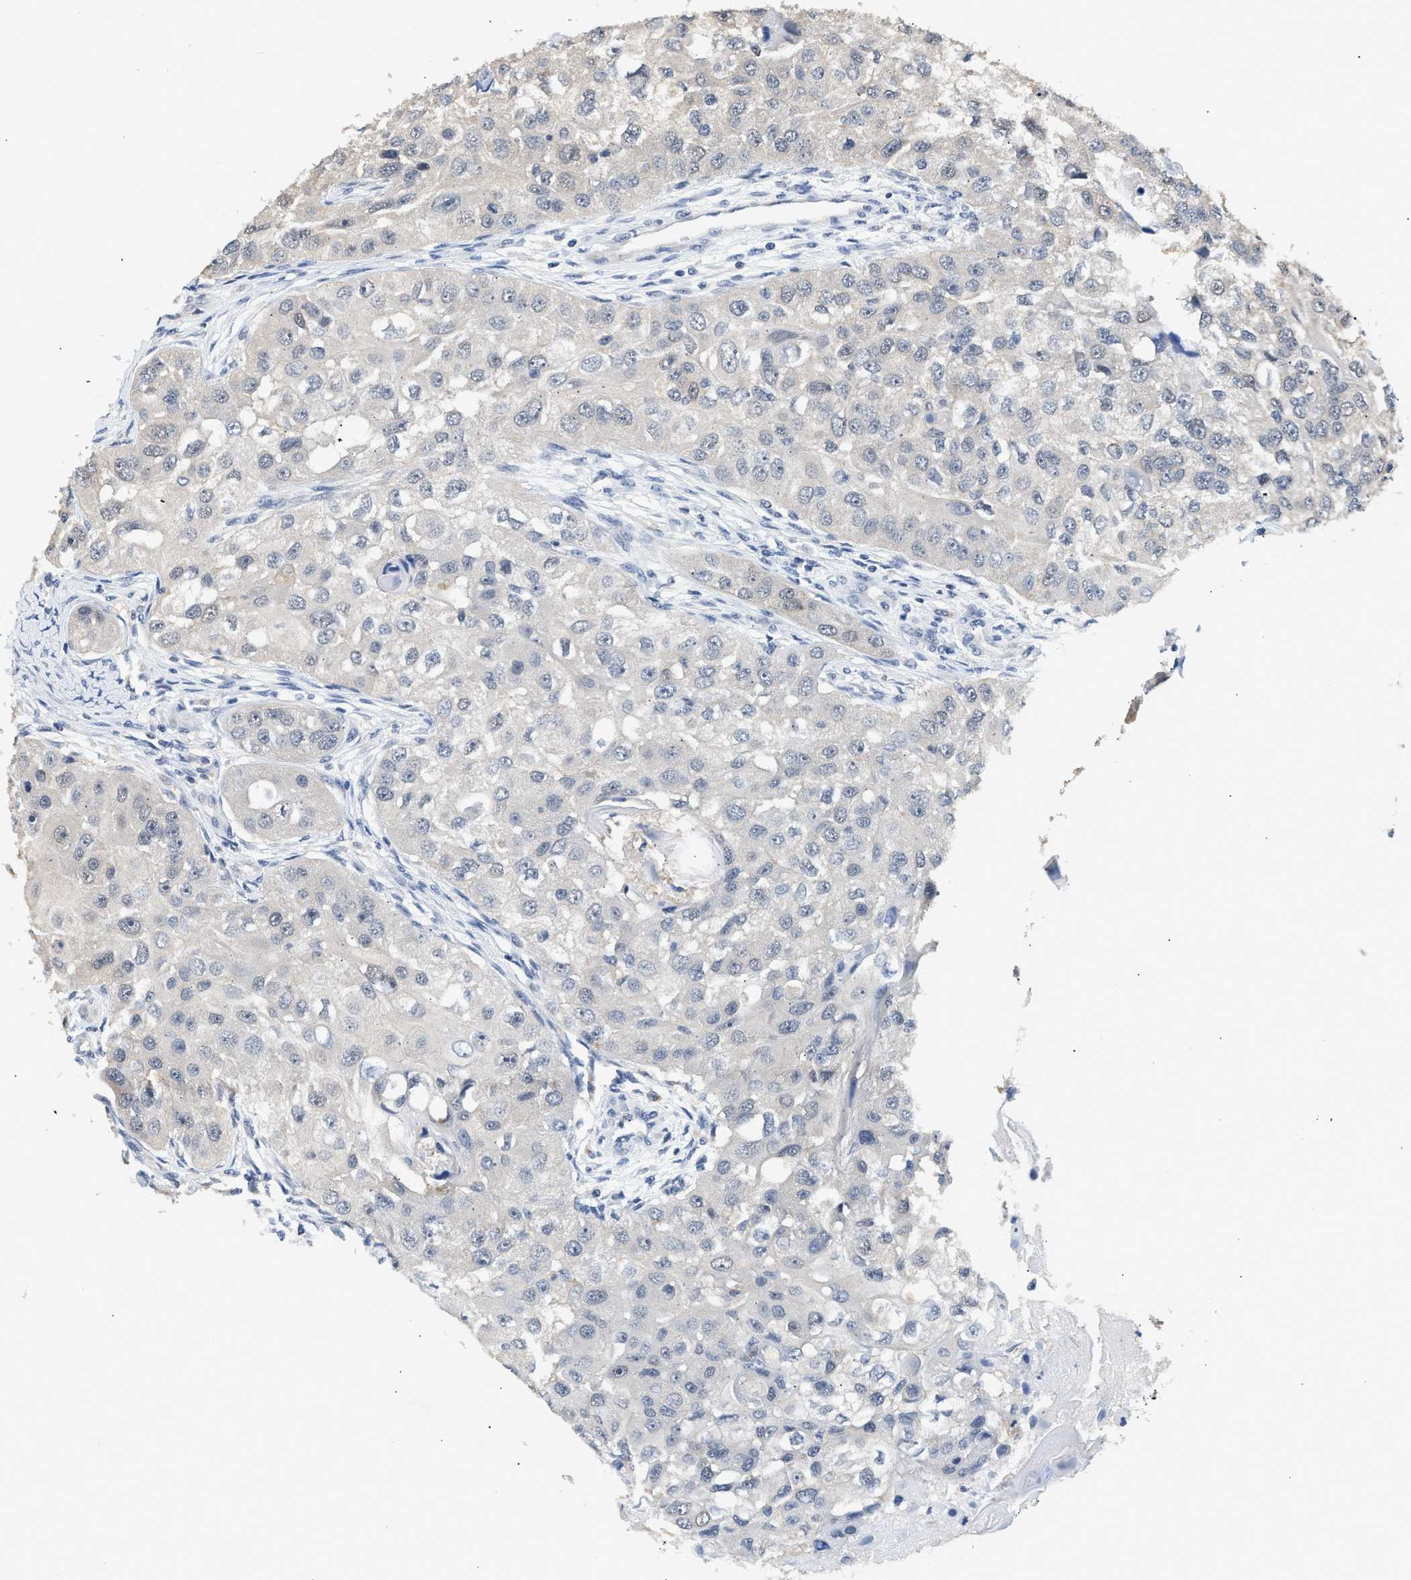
{"staining": {"intensity": "negative", "quantity": "none", "location": "none"}, "tissue": "head and neck cancer", "cell_type": "Tumor cells", "image_type": "cancer", "snomed": [{"axis": "morphology", "description": "Normal tissue, NOS"}, {"axis": "morphology", "description": "Squamous cell carcinoma, NOS"}, {"axis": "topography", "description": "Skeletal muscle"}, {"axis": "topography", "description": "Head-Neck"}], "caption": "Human head and neck cancer (squamous cell carcinoma) stained for a protein using immunohistochemistry shows no staining in tumor cells.", "gene": "PPM1L", "patient": {"sex": "male", "age": 51}}